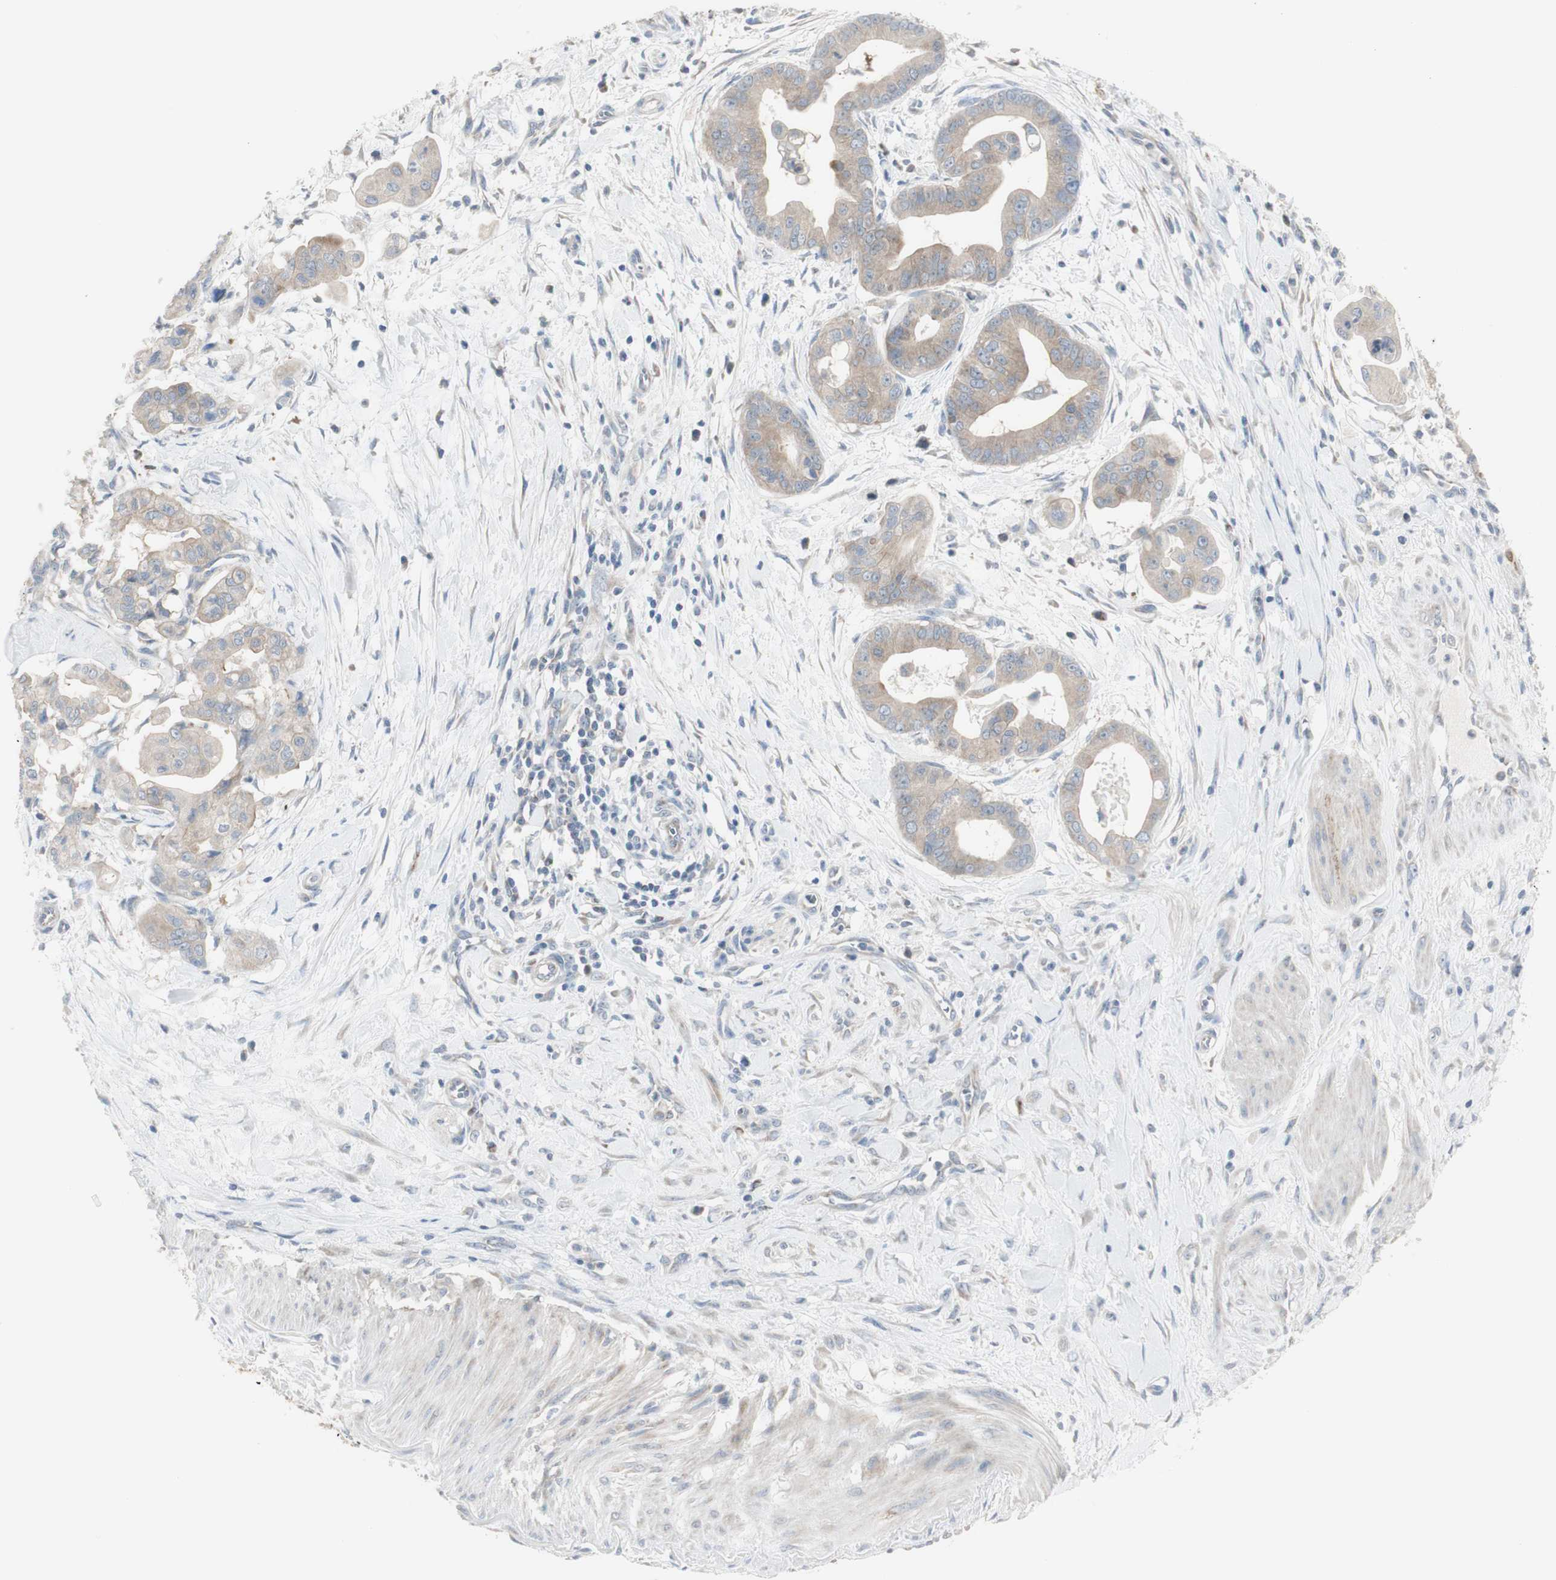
{"staining": {"intensity": "weak", "quantity": "<25%", "location": "cytoplasmic/membranous"}, "tissue": "pancreatic cancer", "cell_type": "Tumor cells", "image_type": "cancer", "snomed": [{"axis": "morphology", "description": "Adenocarcinoma, NOS"}, {"axis": "topography", "description": "Pancreas"}], "caption": "This micrograph is of adenocarcinoma (pancreatic) stained with immunohistochemistry to label a protein in brown with the nuclei are counter-stained blue. There is no positivity in tumor cells.", "gene": "C3orf52", "patient": {"sex": "female", "age": 75}}